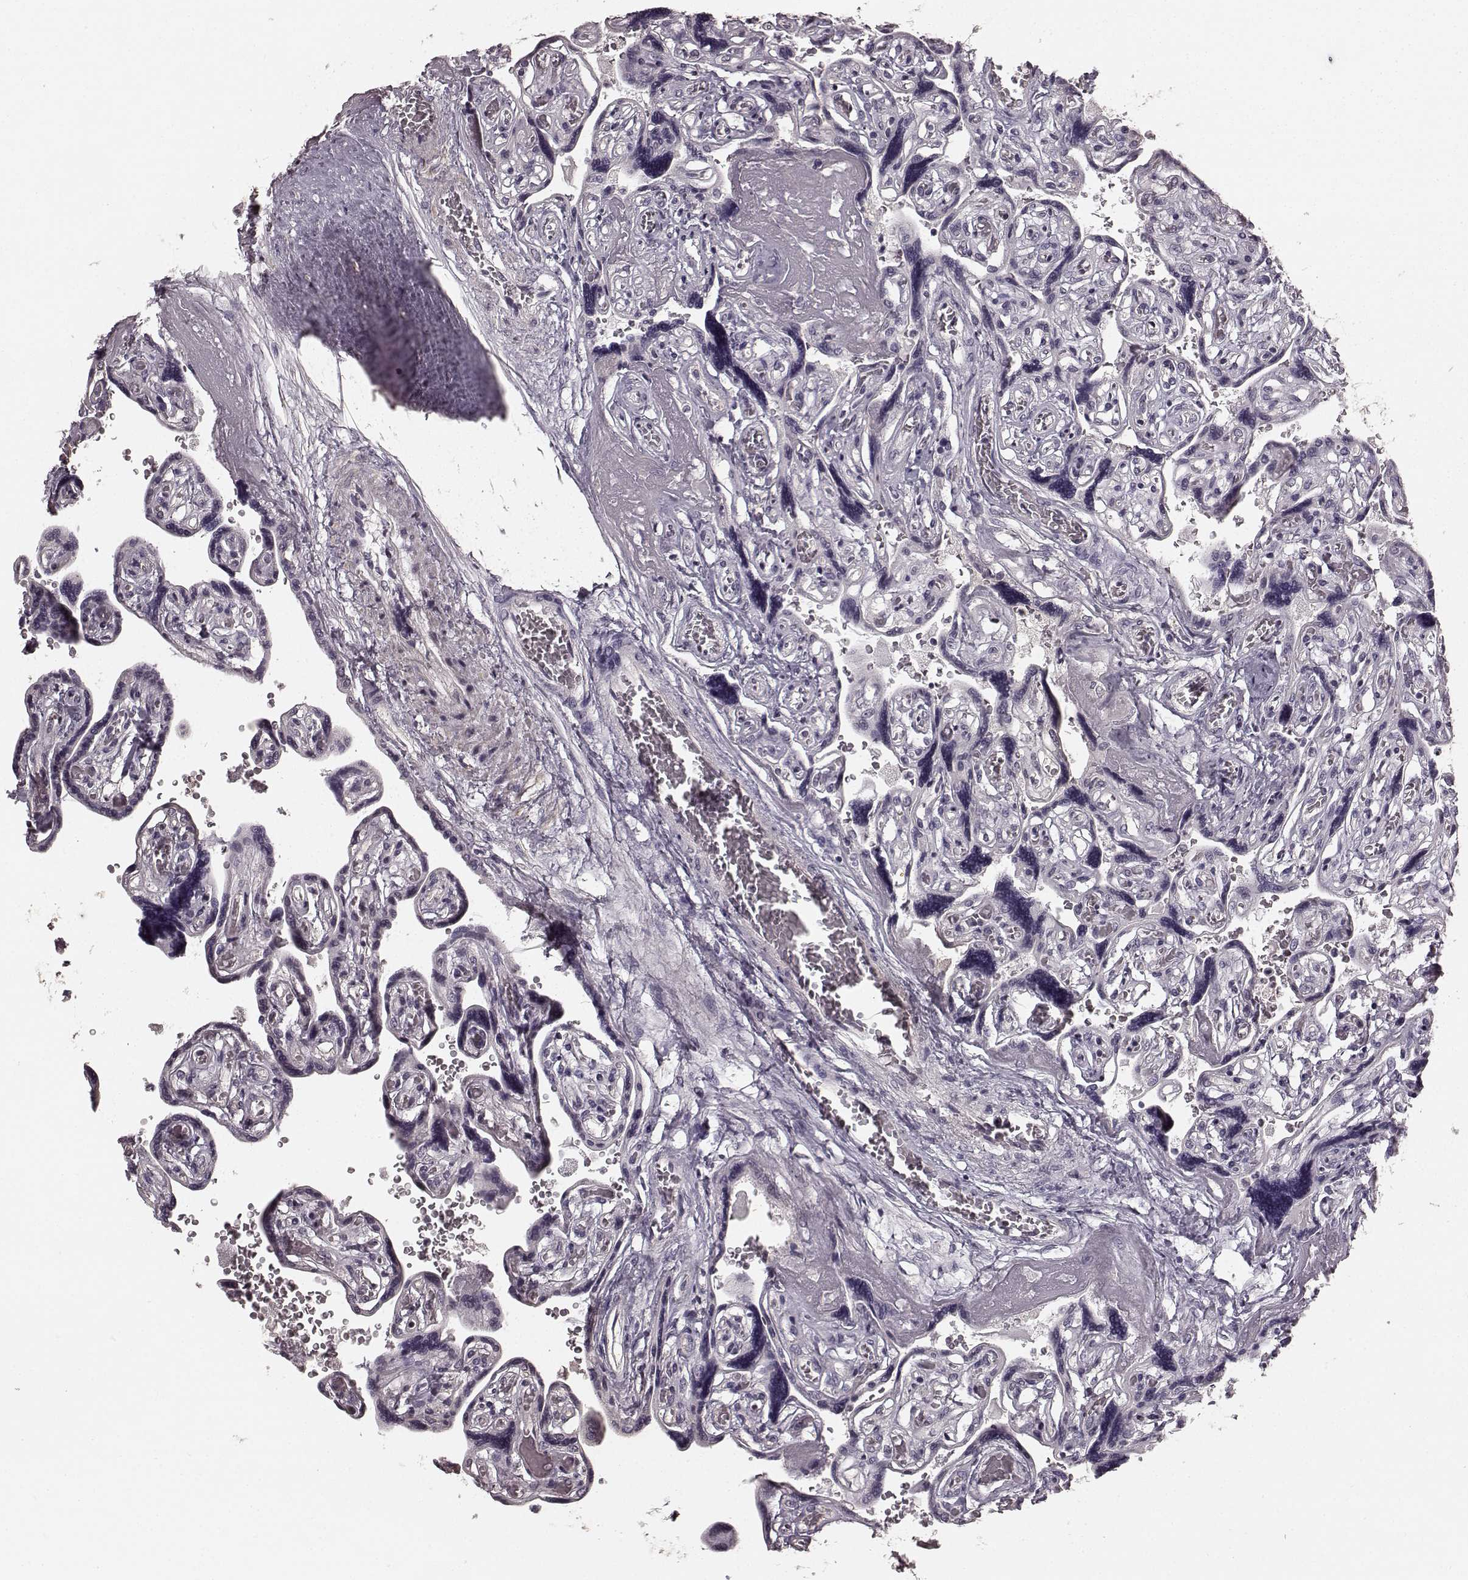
{"staining": {"intensity": "negative", "quantity": "none", "location": "none"}, "tissue": "placenta", "cell_type": "Decidual cells", "image_type": "normal", "snomed": [{"axis": "morphology", "description": "Normal tissue, NOS"}, {"axis": "topography", "description": "Placenta"}], "caption": "High power microscopy micrograph of an IHC histopathology image of normal placenta, revealing no significant staining in decidual cells.", "gene": "RIT2", "patient": {"sex": "female", "age": 32}}